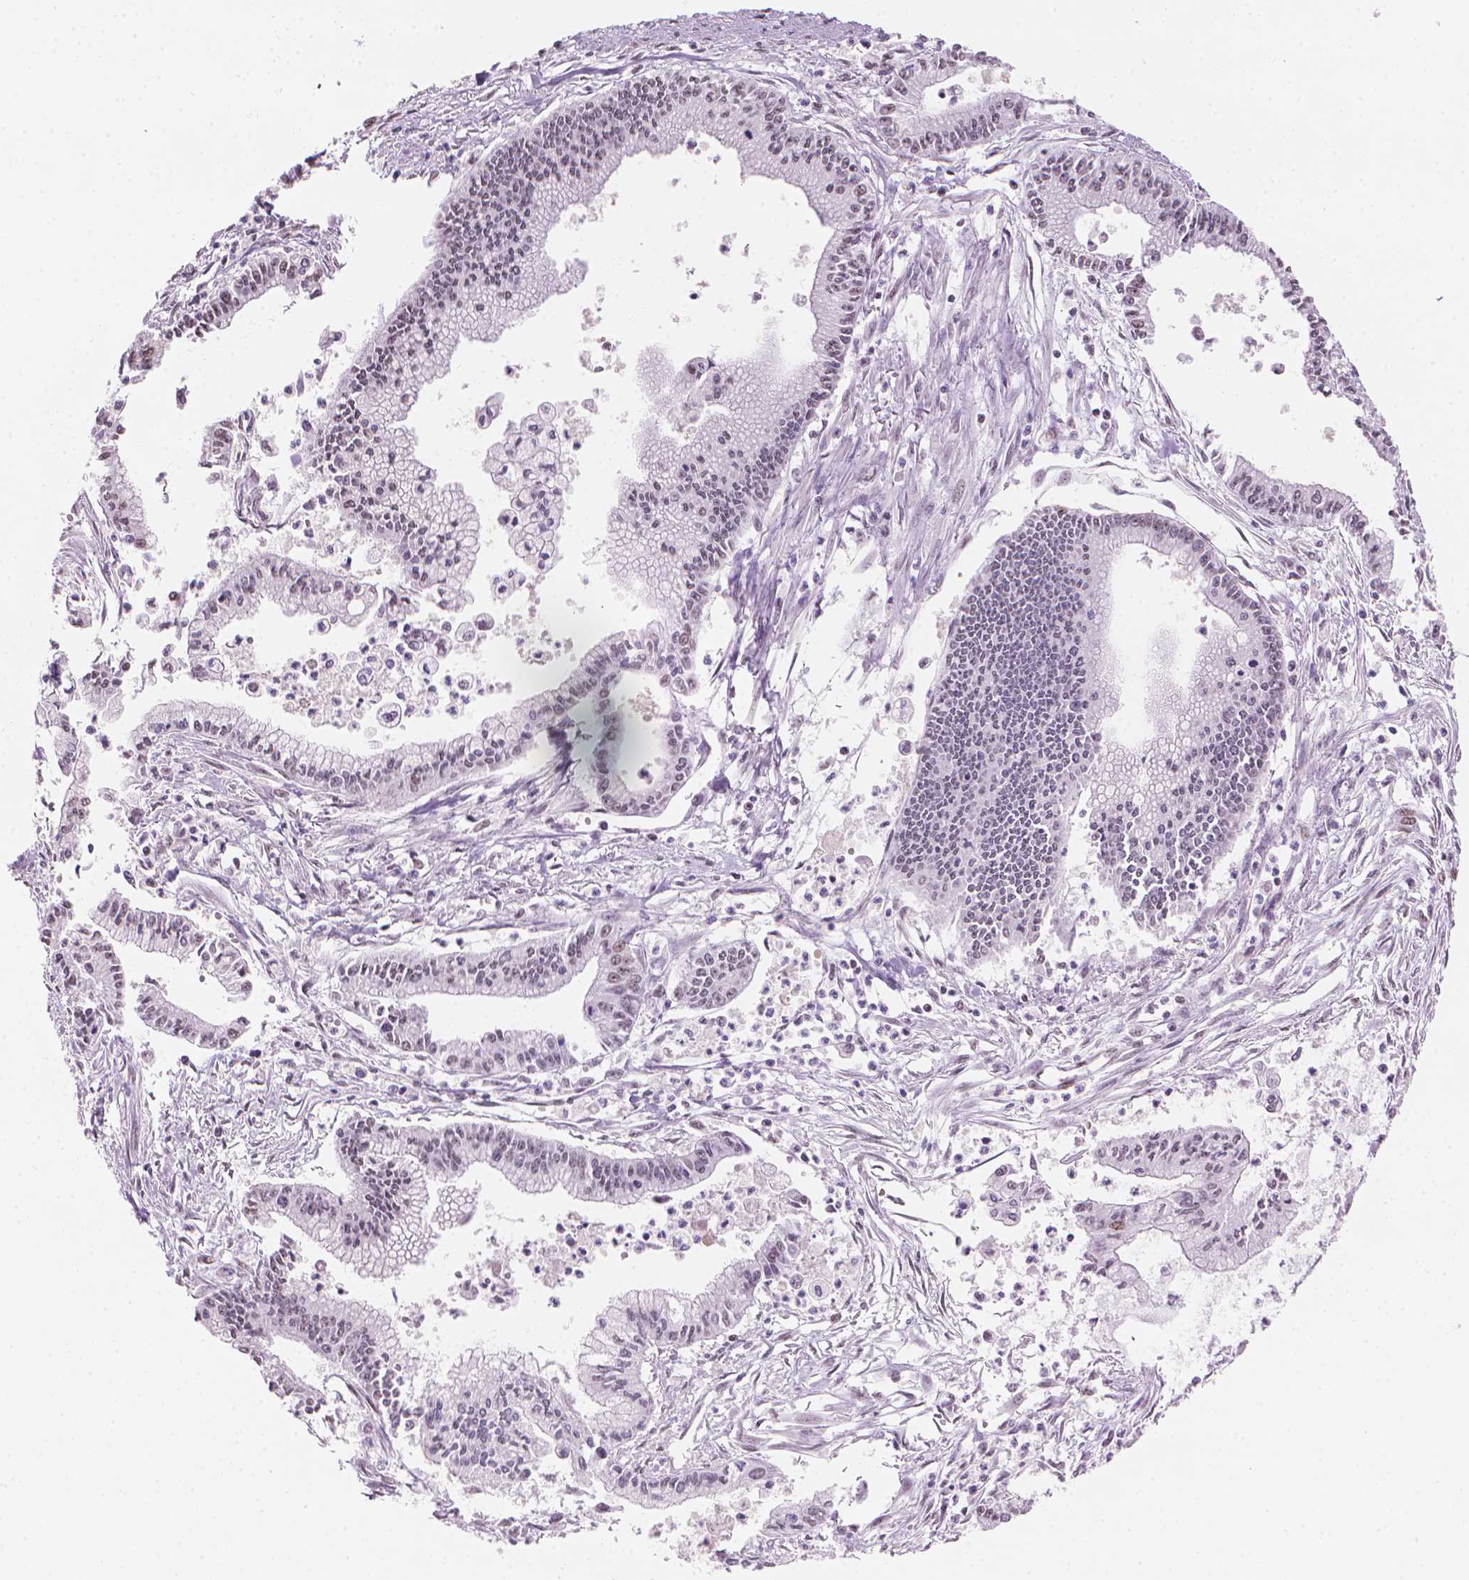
{"staining": {"intensity": "negative", "quantity": "none", "location": "none"}, "tissue": "pancreatic cancer", "cell_type": "Tumor cells", "image_type": "cancer", "snomed": [{"axis": "morphology", "description": "Adenocarcinoma, NOS"}, {"axis": "topography", "description": "Pancreas"}], "caption": "High magnification brightfield microscopy of pancreatic cancer (adenocarcinoma) stained with DAB (3,3'-diaminobenzidine) (brown) and counterstained with hematoxylin (blue): tumor cells show no significant staining. (Stains: DAB IHC with hematoxylin counter stain, Microscopy: brightfield microscopy at high magnification).", "gene": "PIAS2", "patient": {"sex": "female", "age": 65}}